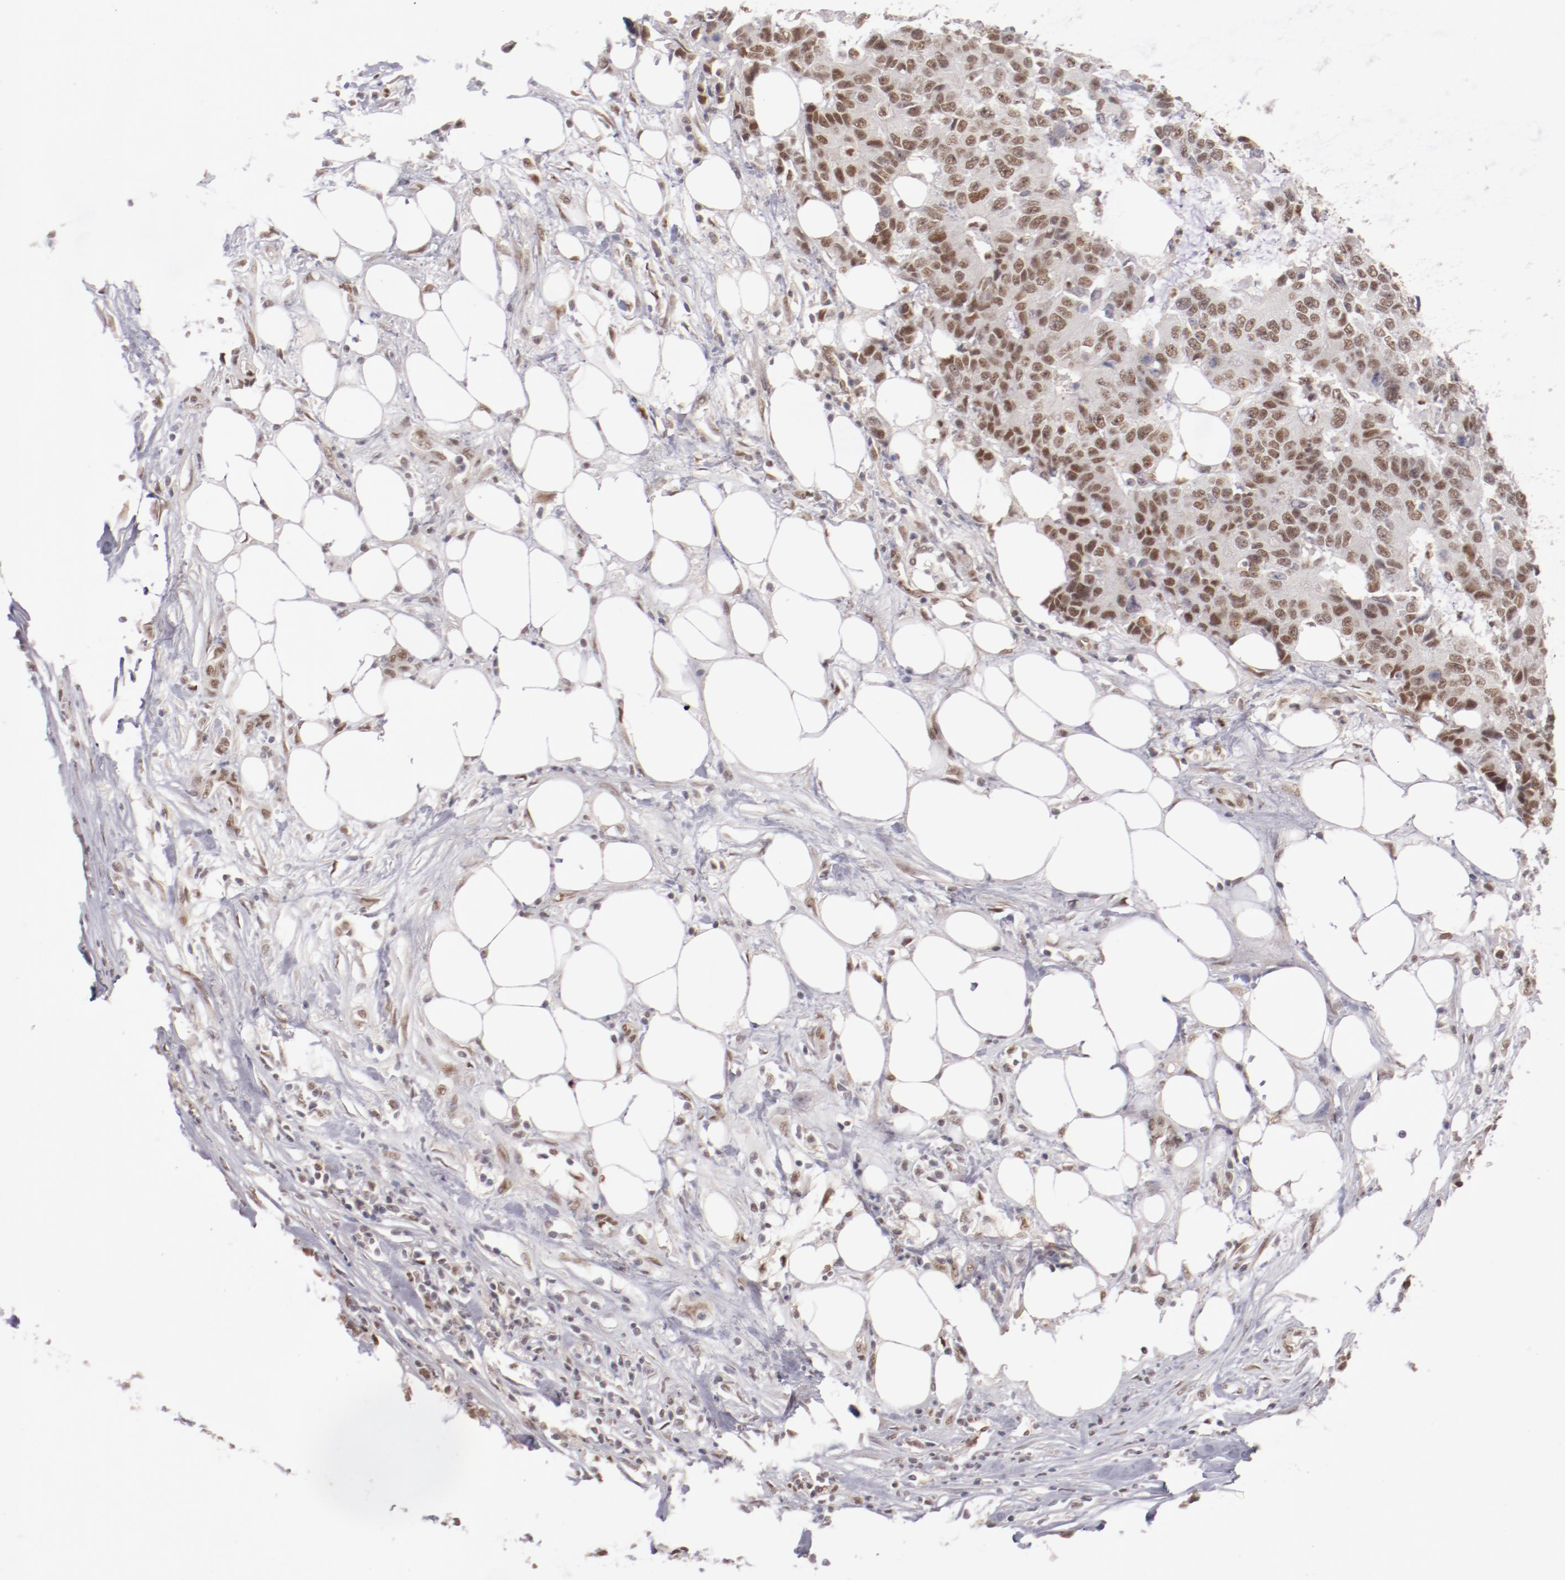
{"staining": {"intensity": "weak", "quantity": ">75%", "location": "cytoplasmic/membranous,nuclear"}, "tissue": "colorectal cancer", "cell_type": "Tumor cells", "image_type": "cancer", "snomed": [{"axis": "morphology", "description": "Adenocarcinoma, NOS"}, {"axis": "topography", "description": "Colon"}], "caption": "Immunohistochemical staining of human colorectal cancer exhibits weak cytoplasmic/membranous and nuclear protein positivity in approximately >75% of tumor cells.", "gene": "NFE2", "patient": {"sex": "female", "age": 86}}